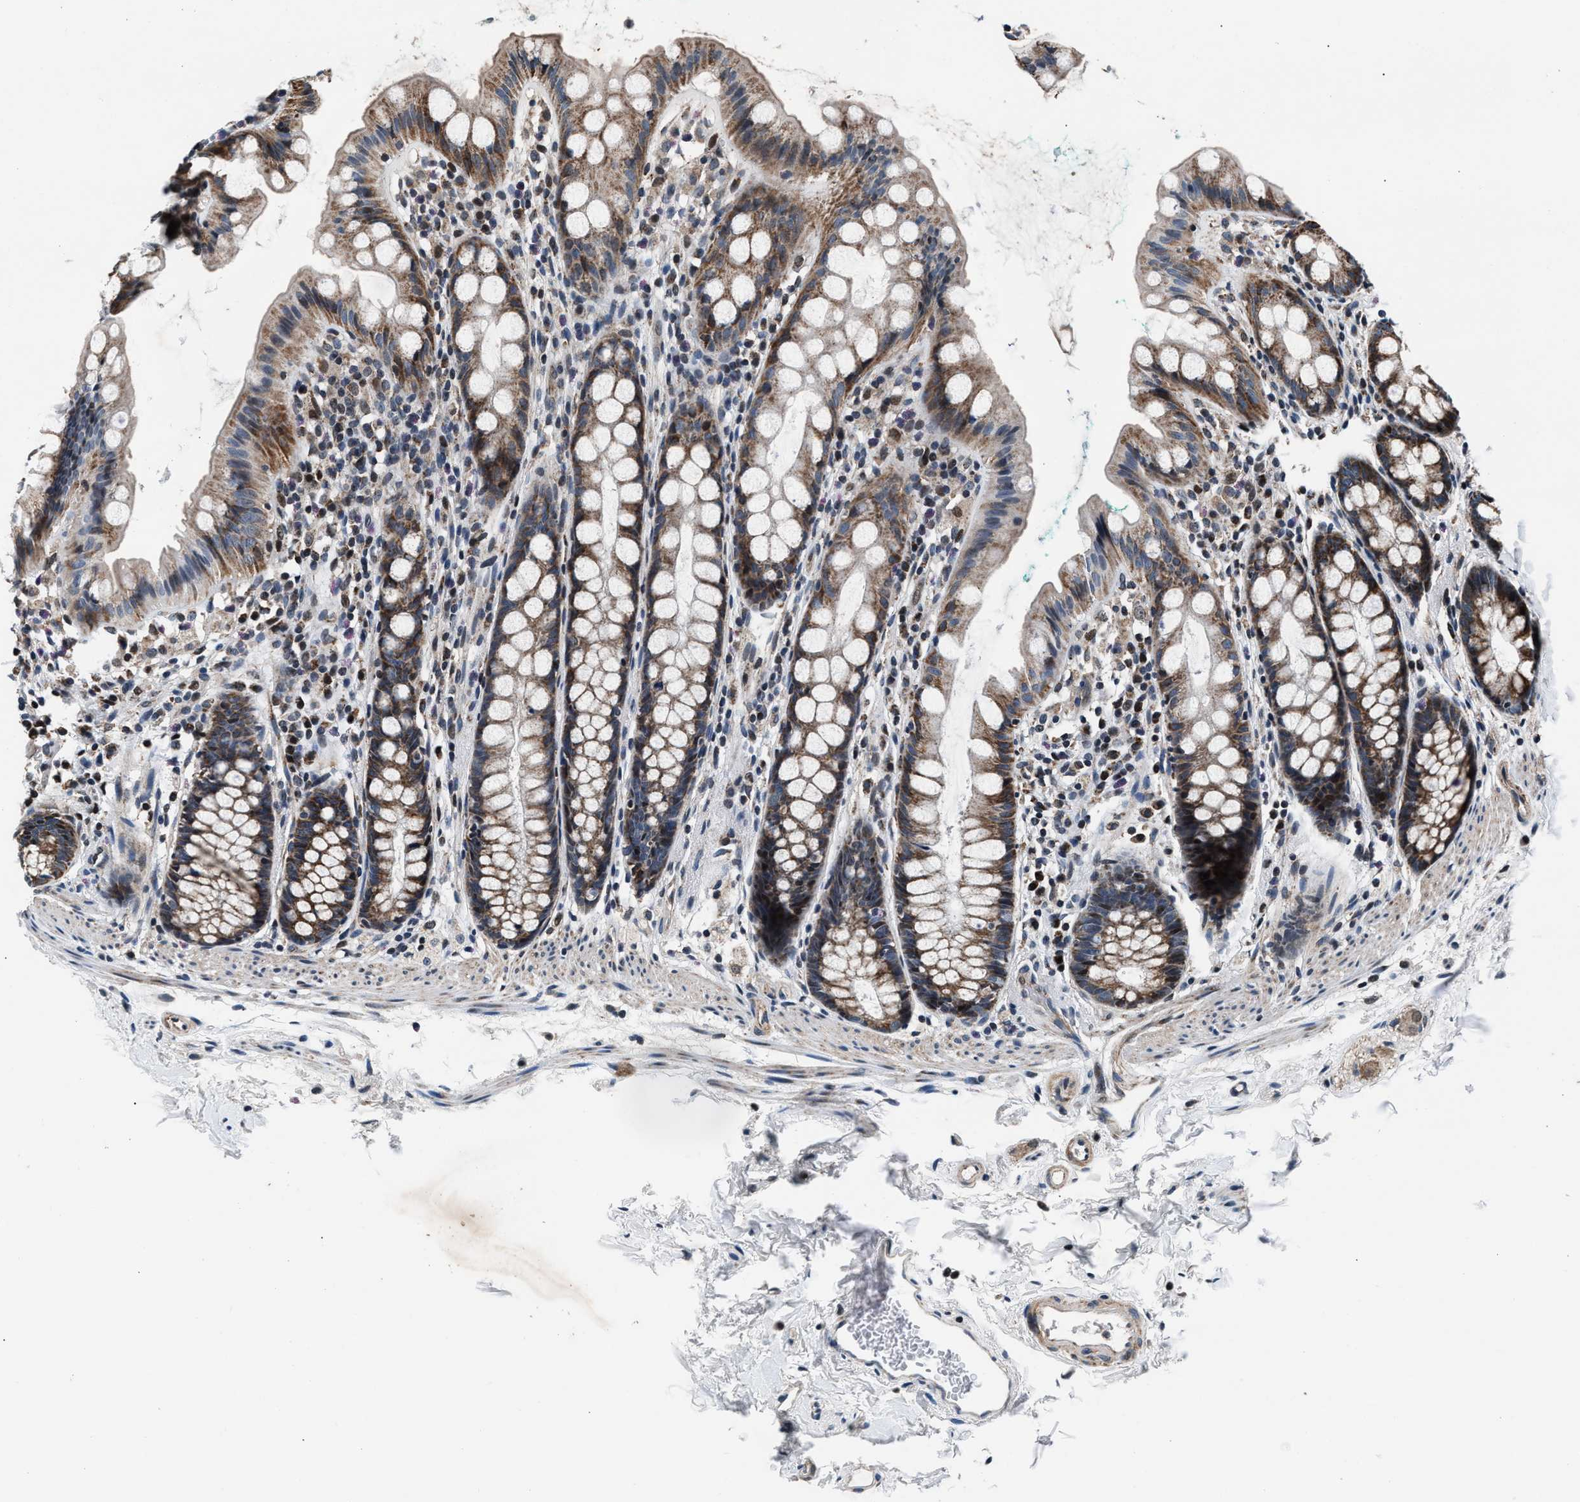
{"staining": {"intensity": "weak", "quantity": ">75%", "location": "cytoplasmic/membranous,nuclear"}, "tissue": "rectum", "cell_type": "Glandular cells", "image_type": "normal", "snomed": [{"axis": "morphology", "description": "Normal tissue, NOS"}, {"axis": "topography", "description": "Rectum"}], "caption": "IHC image of normal human rectum stained for a protein (brown), which demonstrates low levels of weak cytoplasmic/membranous,nuclear positivity in about >75% of glandular cells.", "gene": "PRRC2B", "patient": {"sex": "female", "age": 65}}